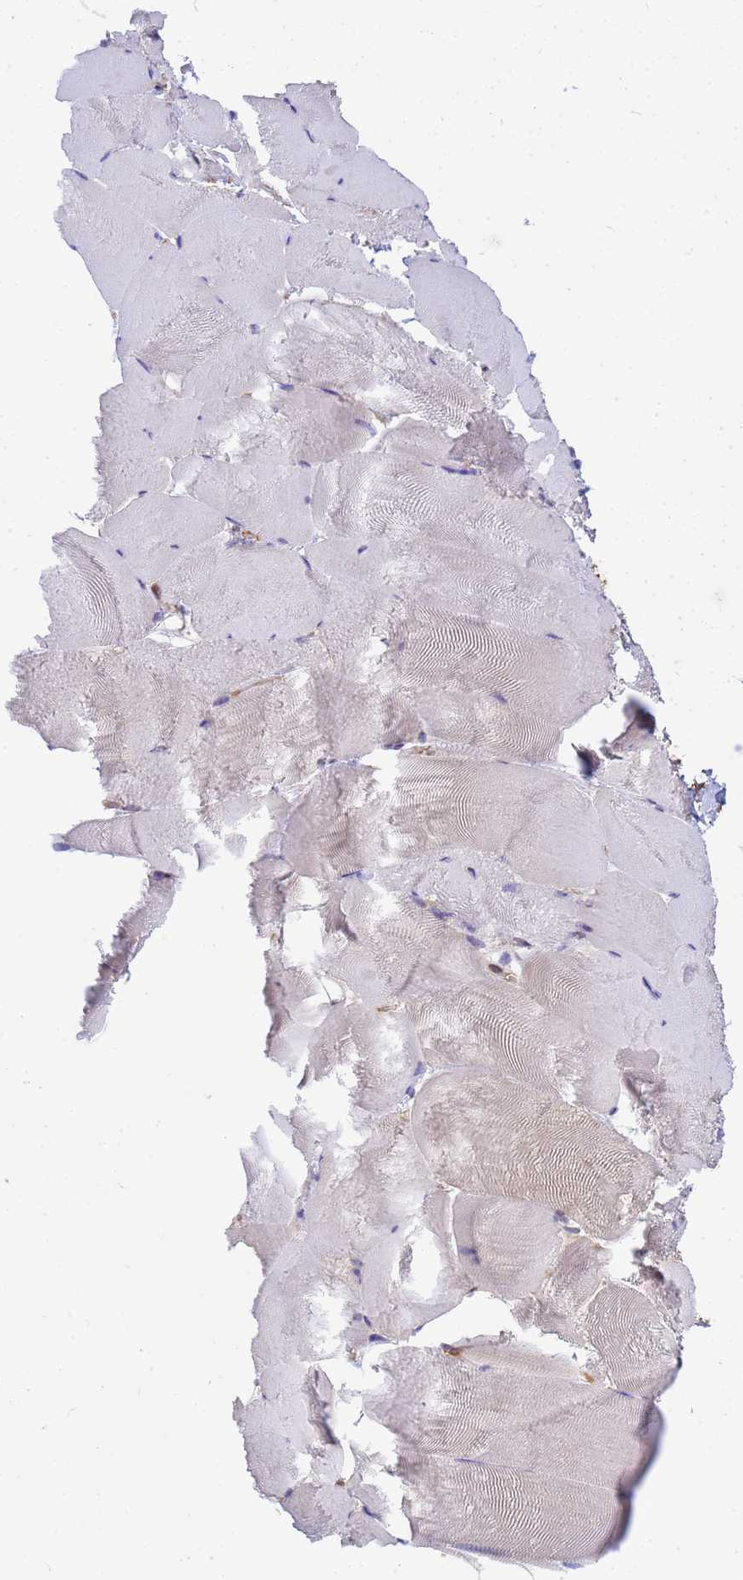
{"staining": {"intensity": "negative", "quantity": "none", "location": "none"}, "tissue": "skeletal muscle", "cell_type": "Myocytes", "image_type": "normal", "snomed": [{"axis": "morphology", "description": "Normal tissue, NOS"}, {"axis": "topography", "description": "Skeletal muscle"}], "caption": "This is an immunohistochemistry (IHC) image of unremarkable skeletal muscle. There is no expression in myocytes.", "gene": "ENSG00000198211", "patient": {"sex": "female", "age": 64}}